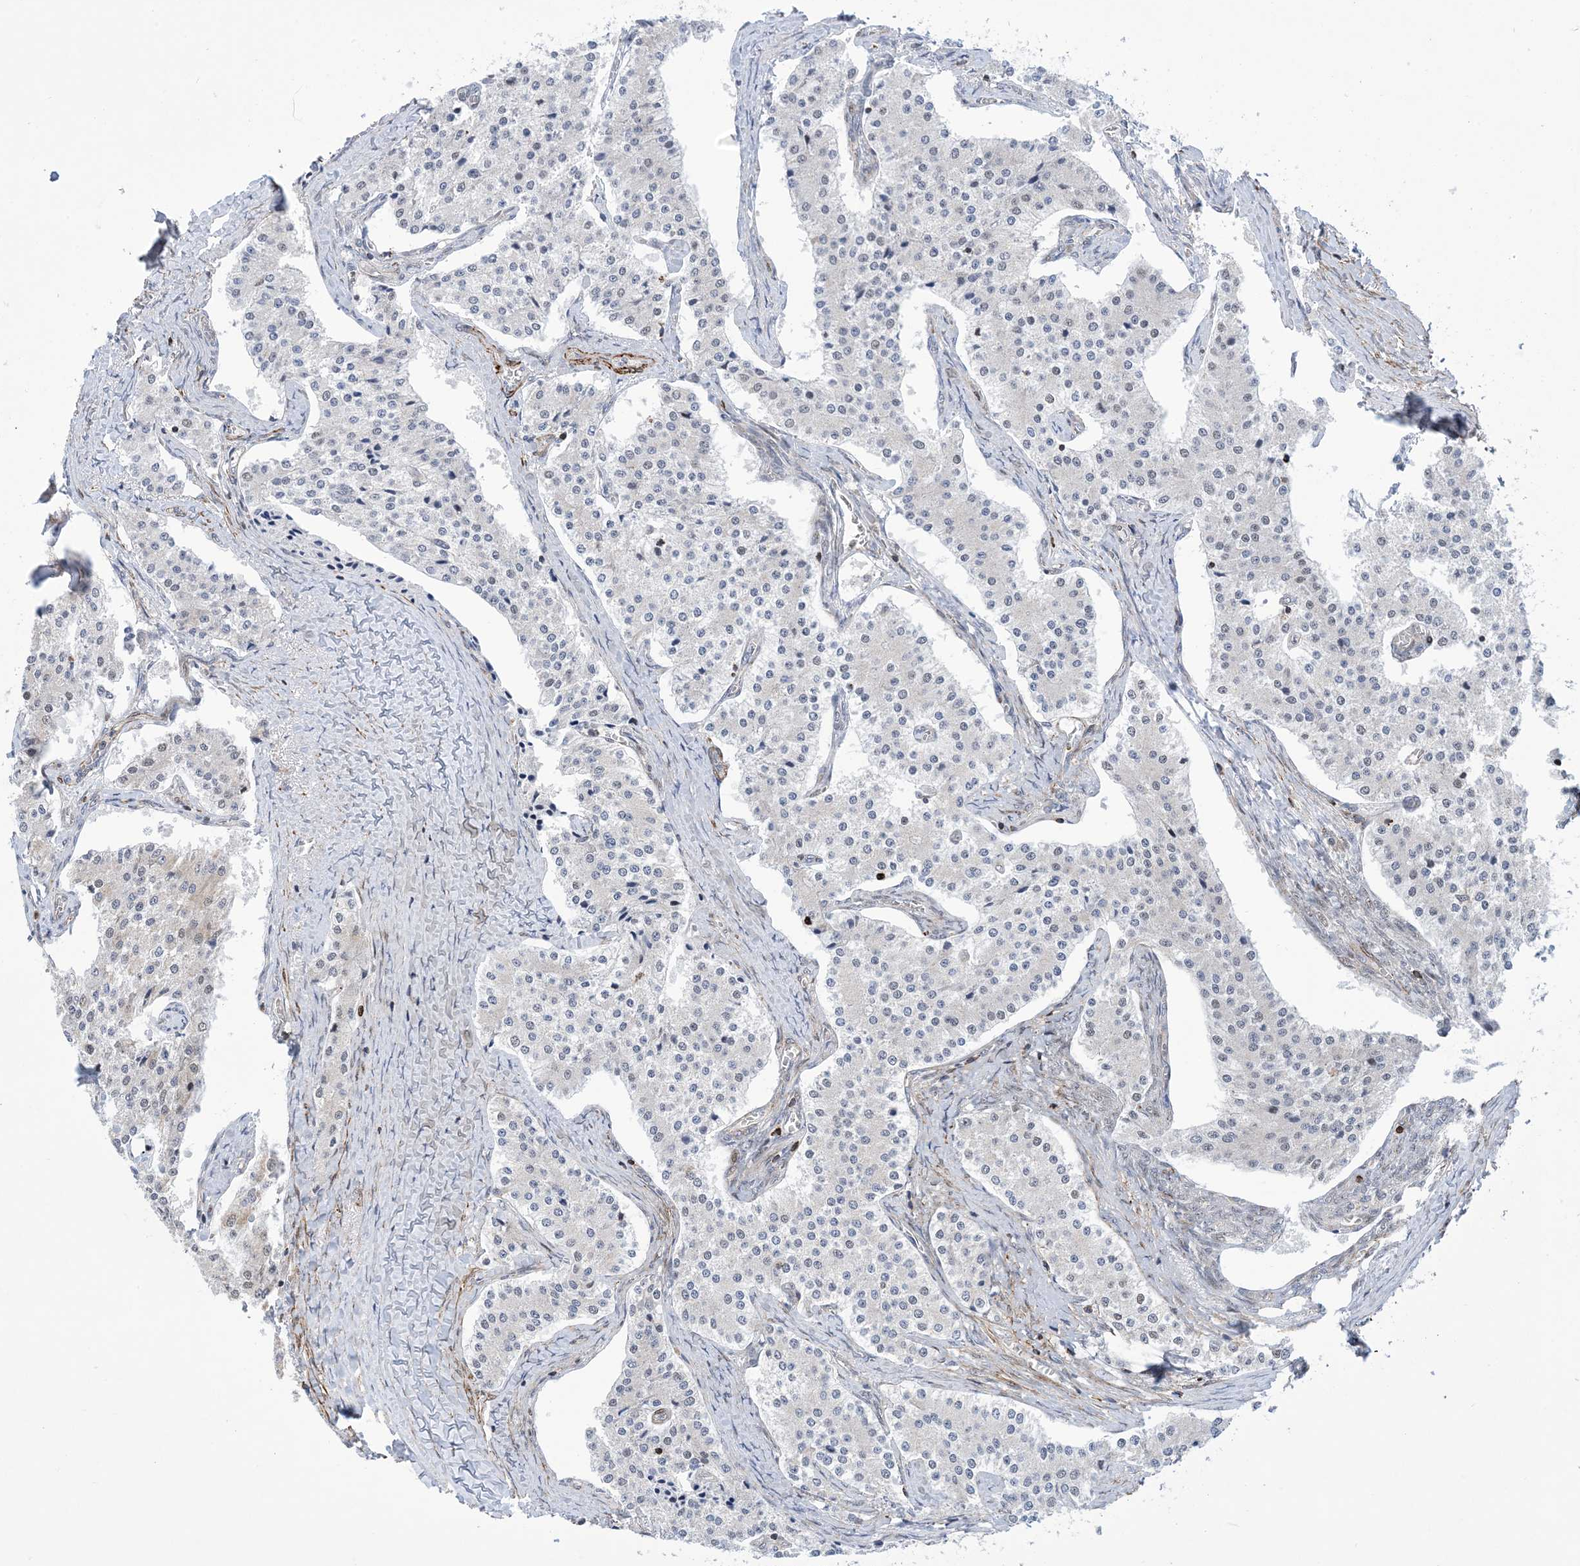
{"staining": {"intensity": "negative", "quantity": "none", "location": "none"}, "tissue": "carcinoid", "cell_type": "Tumor cells", "image_type": "cancer", "snomed": [{"axis": "morphology", "description": "Carcinoid, malignant, NOS"}, {"axis": "topography", "description": "Colon"}], "caption": "Immunohistochemistry (IHC) micrograph of neoplastic tissue: human carcinoid stained with DAB (3,3'-diaminobenzidine) displays no significant protein staining in tumor cells.", "gene": "ZNF8", "patient": {"sex": "female", "age": 52}}